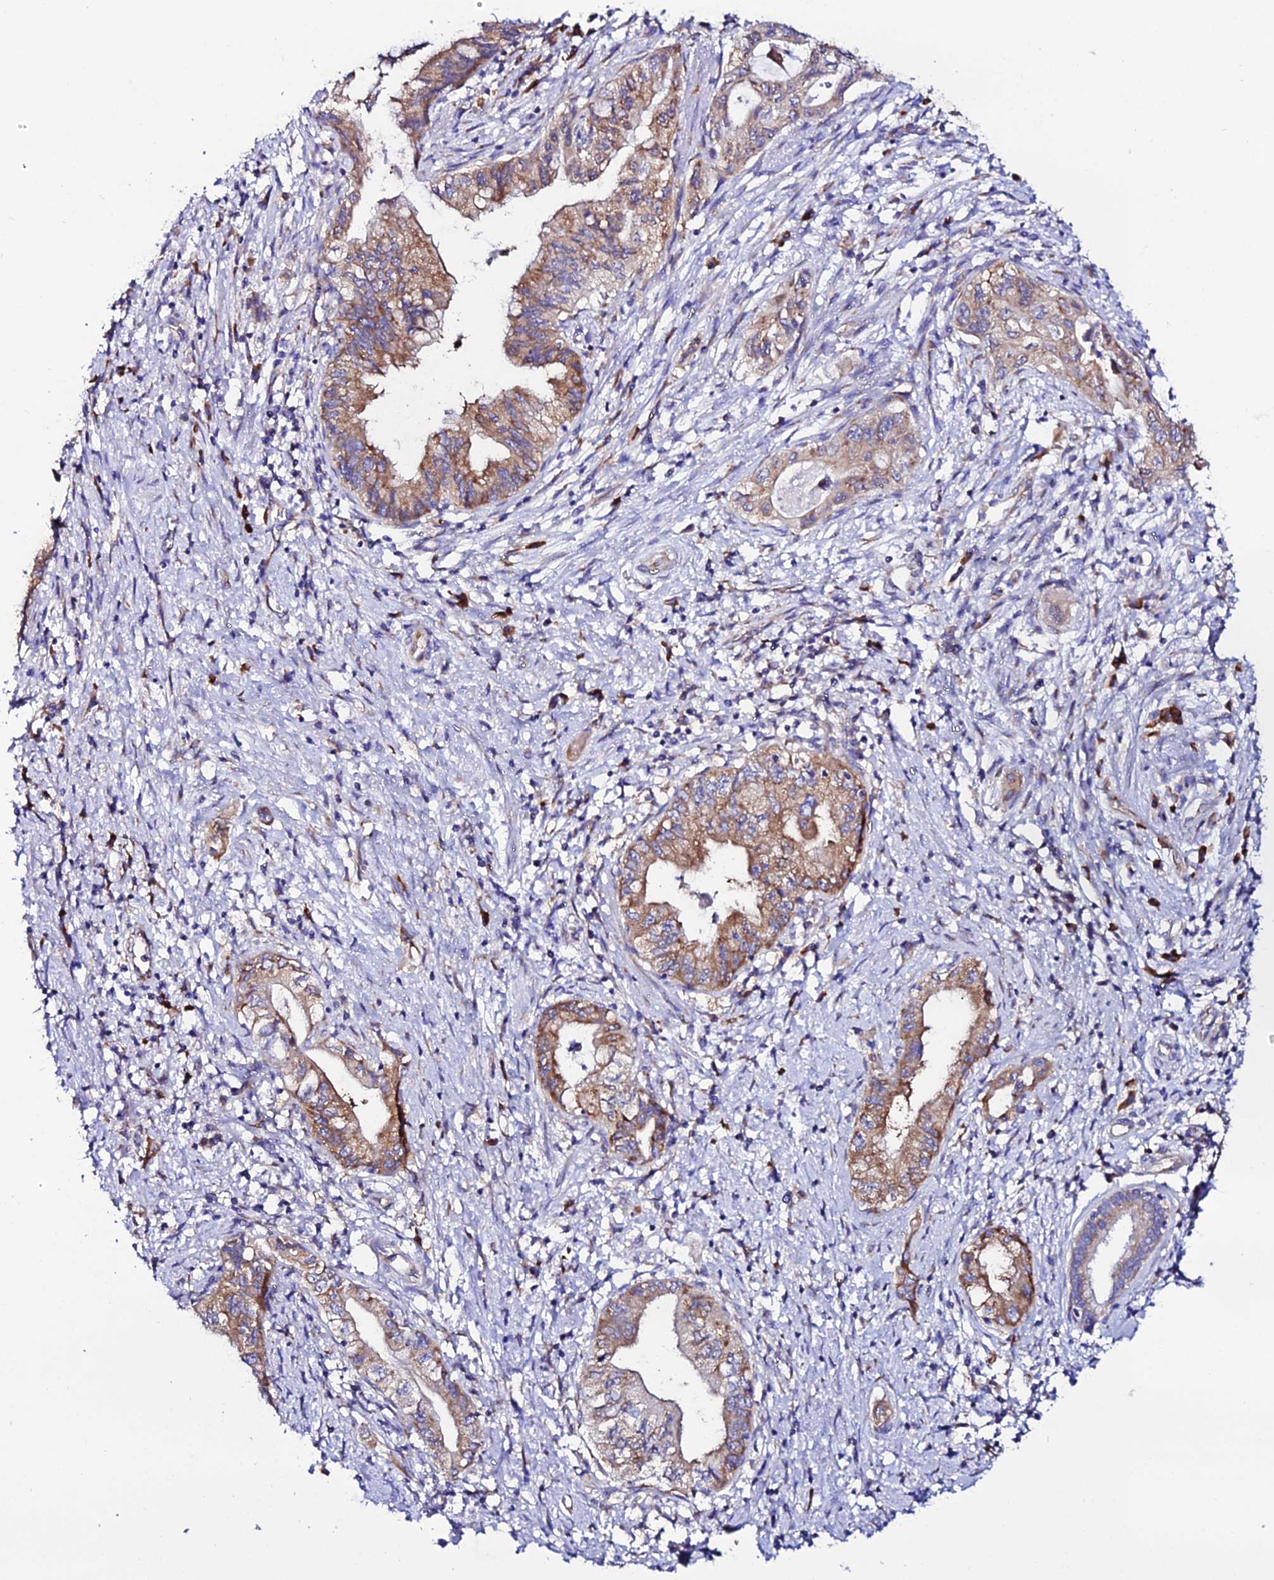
{"staining": {"intensity": "moderate", "quantity": "25%-75%", "location": "cytoplasmic/membranous"}, "tissue": "pancreatic cancer", "cell_type": "Tumor cells", "image_type": "cancer", "snomed": [{"axis": "morphology", "description": "Adenocarcinoma, NOS"}, {"axis": "topography", "description": "Pancreas"}], "caption": "The micrograph shows immunohistochemical staining of pancreatic adenocarcinoma. There is moderate cytoplasmic/membranous expression is identified in approximately 25%-75% of tumor cells.", "gene": "EEF1G", "patient": {"sex": "female", "age": 73}}